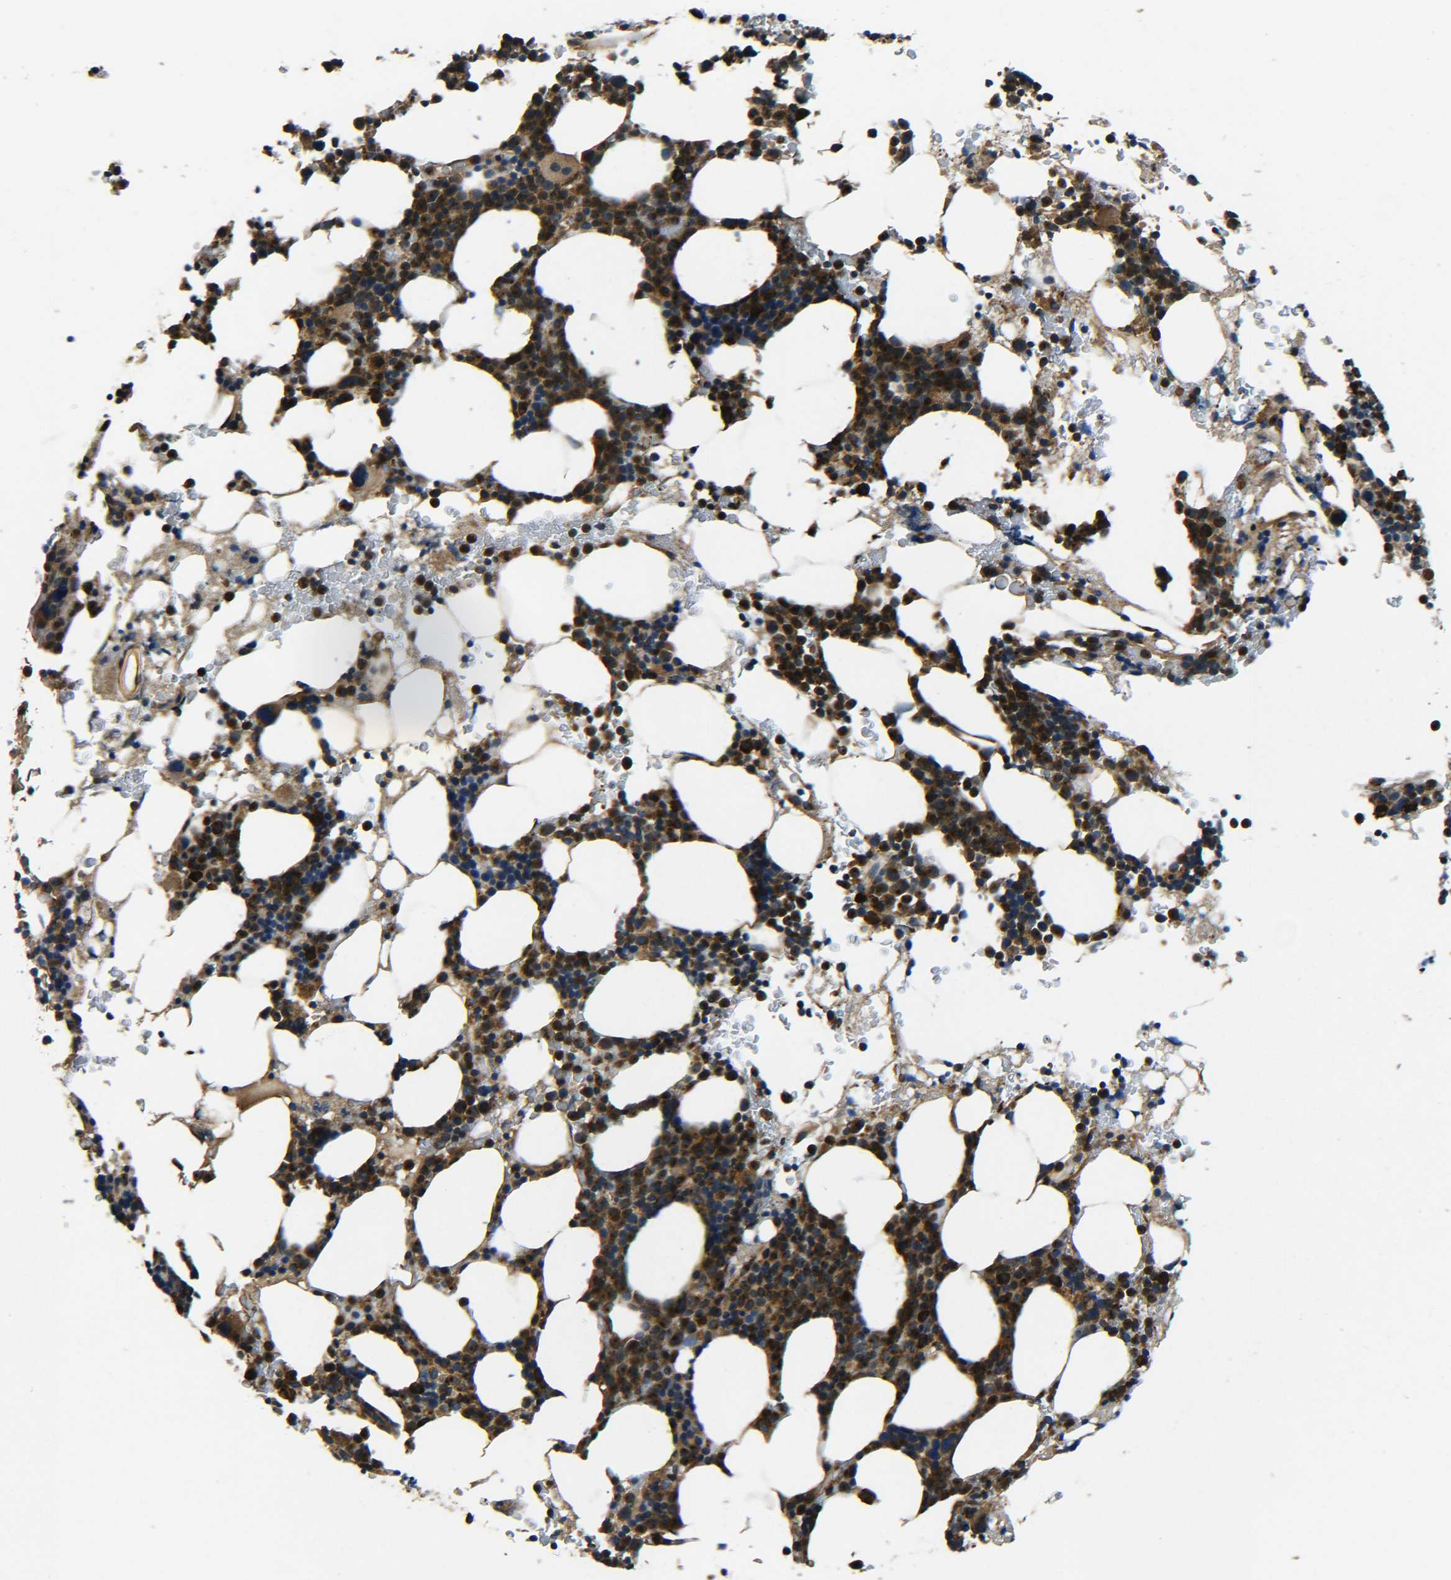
{"staining": {"intensity": "strong", "quantity": ">75%", "location": "cytoplasmic/membranous,nuclear"}, "tissue": "bone marrow", "cell_type": "Hematopoietic cells", "image_type": "normal", "snomed": [{"axis": "morphology", "description": "Normal tissue, NOS"}, {"axis": "morphology", "description": "Inflammation, NOS"}, {"axis": "topography", "description": "Bone marrow"}], "caption": "The immunohistochemical stain shows strong cytoplasmic/membranous,nuclear positivity in hematopoietic cells of normal bone marrow.", "gene": "RAB1B", "patient": {"sex": "female", "age": 84}}